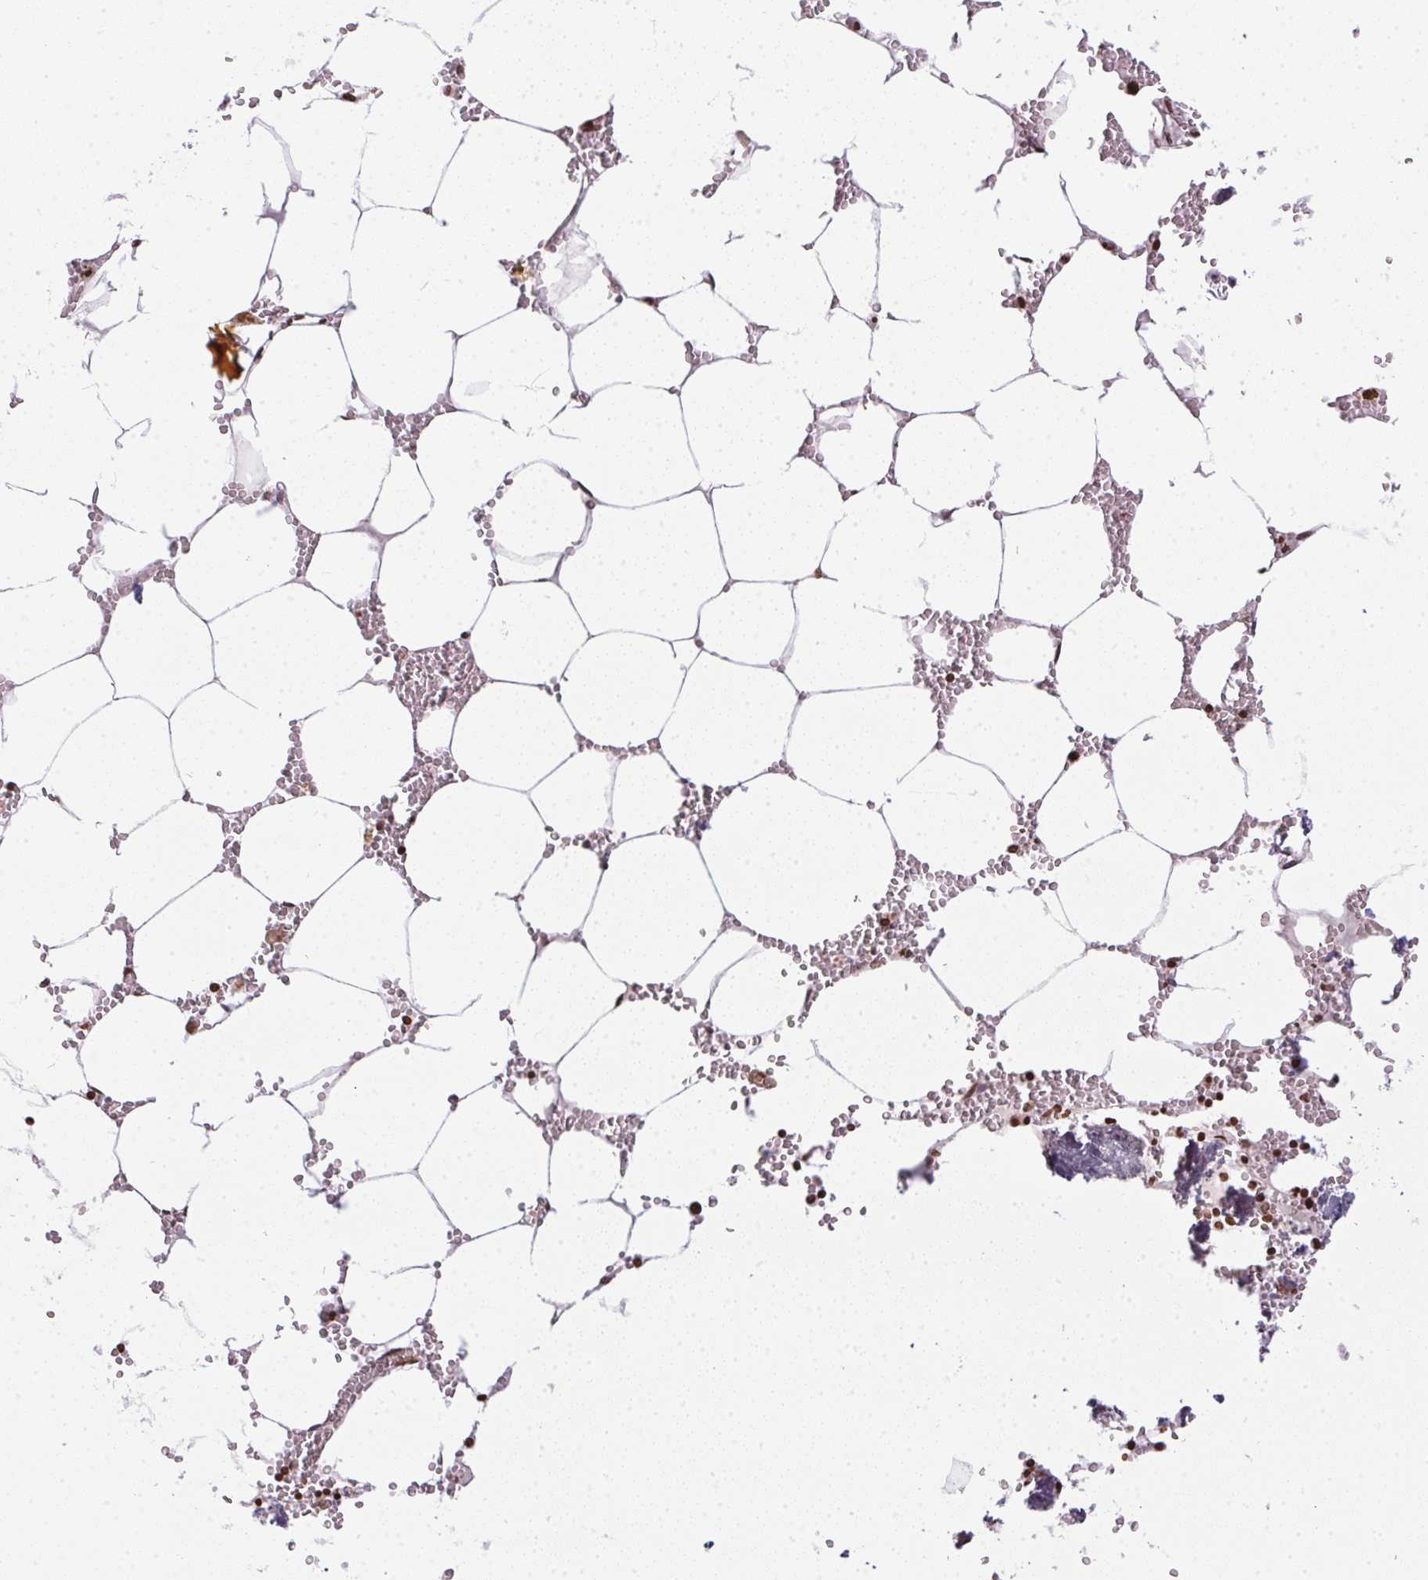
{"staining": {"intensity": "moderate", "quantity": ">75%", "location": "nuclear"}, "tissue": "bone marrow", "cell_type": "Hematopoietic cells", "image_type": "normal", "snomed": [{"axis": "morphology", "description": "Normal tissue, NOS"}, {"axis": "topography", "description": "Bone marrow"}], "caption": "Immunohistochemistry (IHC) histopathology image of unremarkable human bone marrow stained for a protein (brown), which demonstrates medium levels of moderate nuclear expression in approximately >75% of hematopoietic cells.", "gene": "RNF181", "patient": {"sex": "male", "age": 54}}